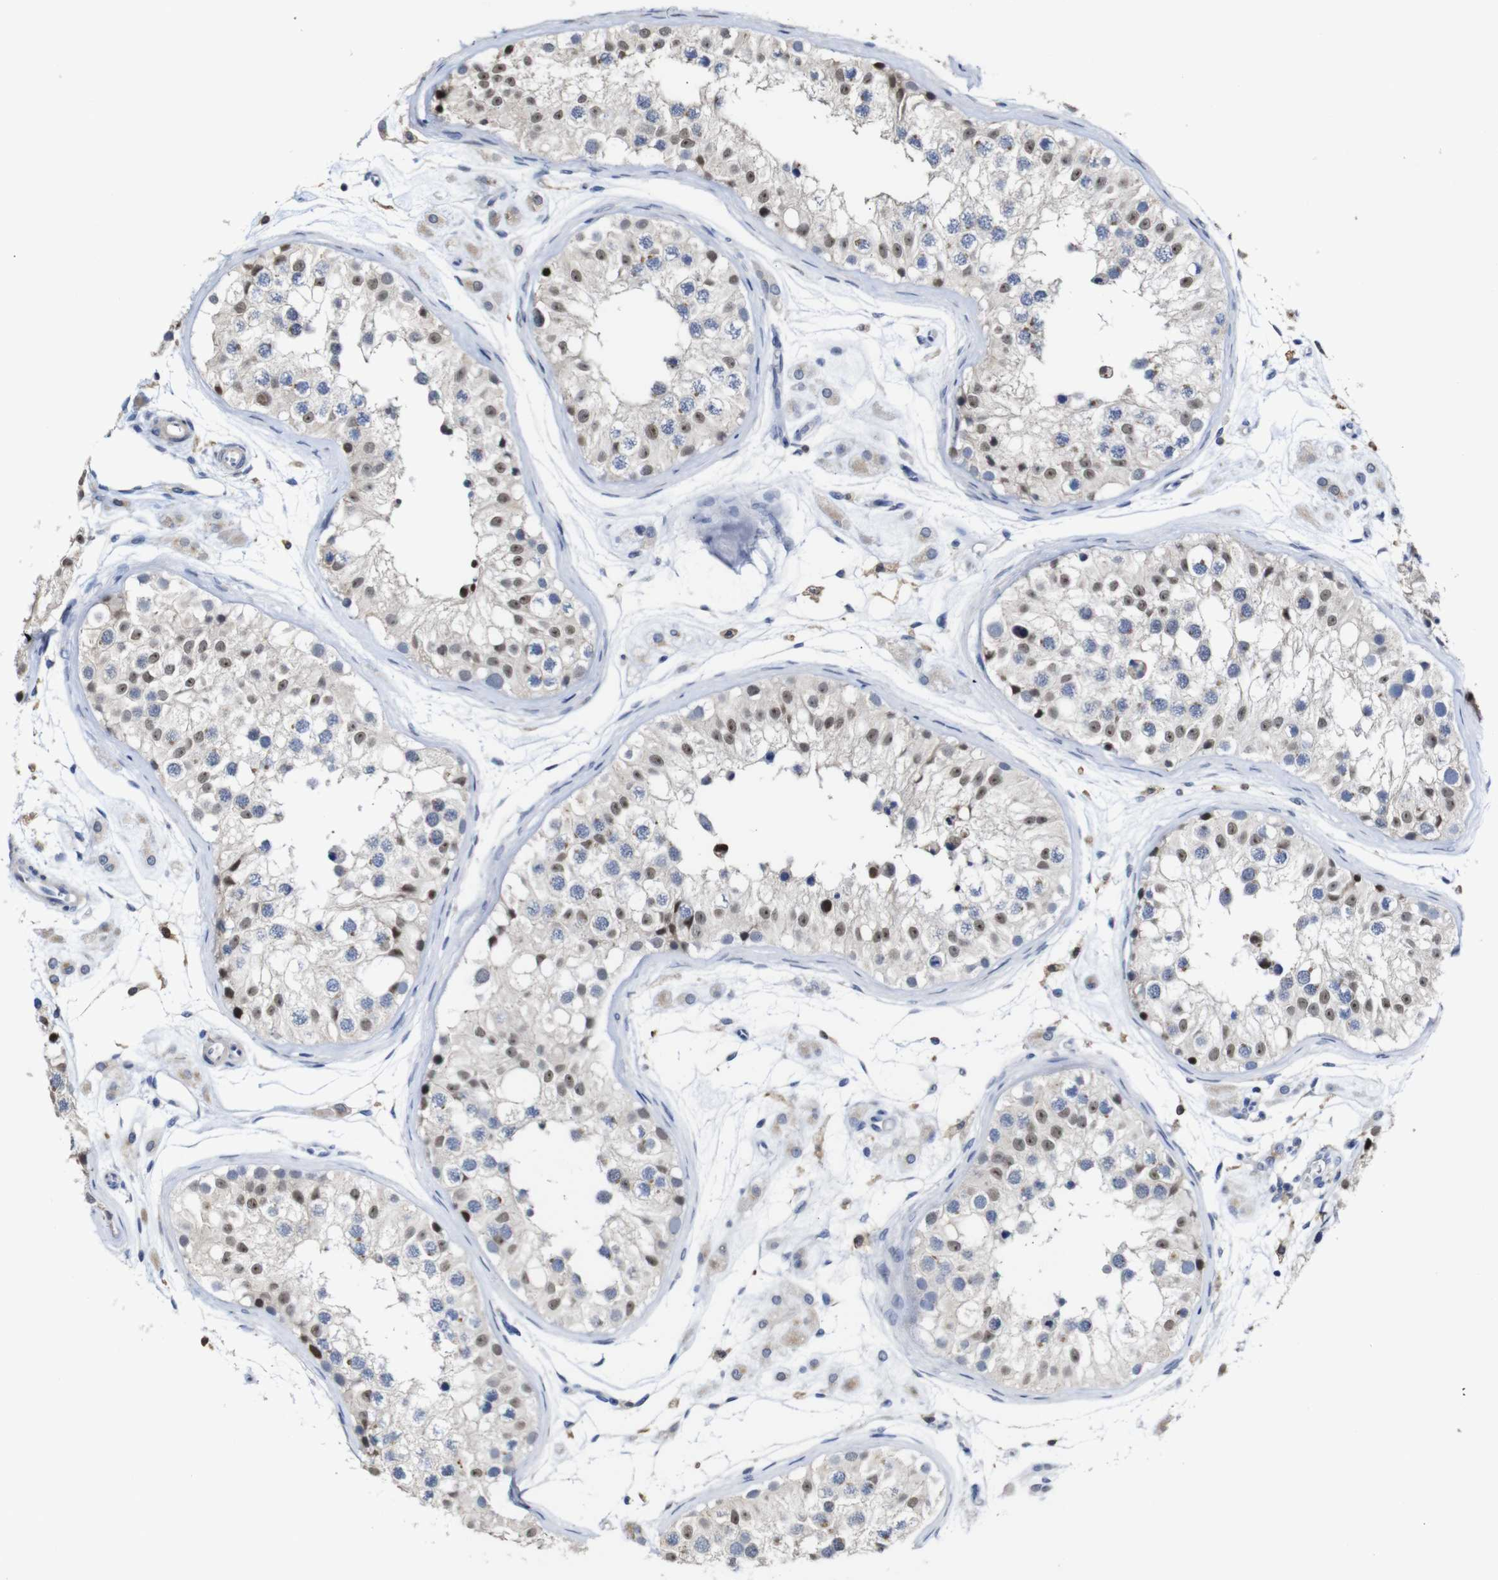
{"staining": {"intensity": "moderate", "quantity": "25%-75%", "location": "nuclear"}, "tissue": "testis", "cell_type": "Cells in seminiferous ducts", "image_type": "normal", "snomed": [{"axis": "morphology", "description": "Normal tissue, NOS"}, {"axis": "morphology", "description": "Adenocarcinoma, metastatic, NOS"}, {"axis": "topography", "description": "Testis"}], "caption": "A medium amount of moderate nuclear positivity is seen in about 25%-75% of cells in seminiferous ducts in normal testis.", "gene": "TCEAL9", "patient": {"sex": "male", "age": 26}}